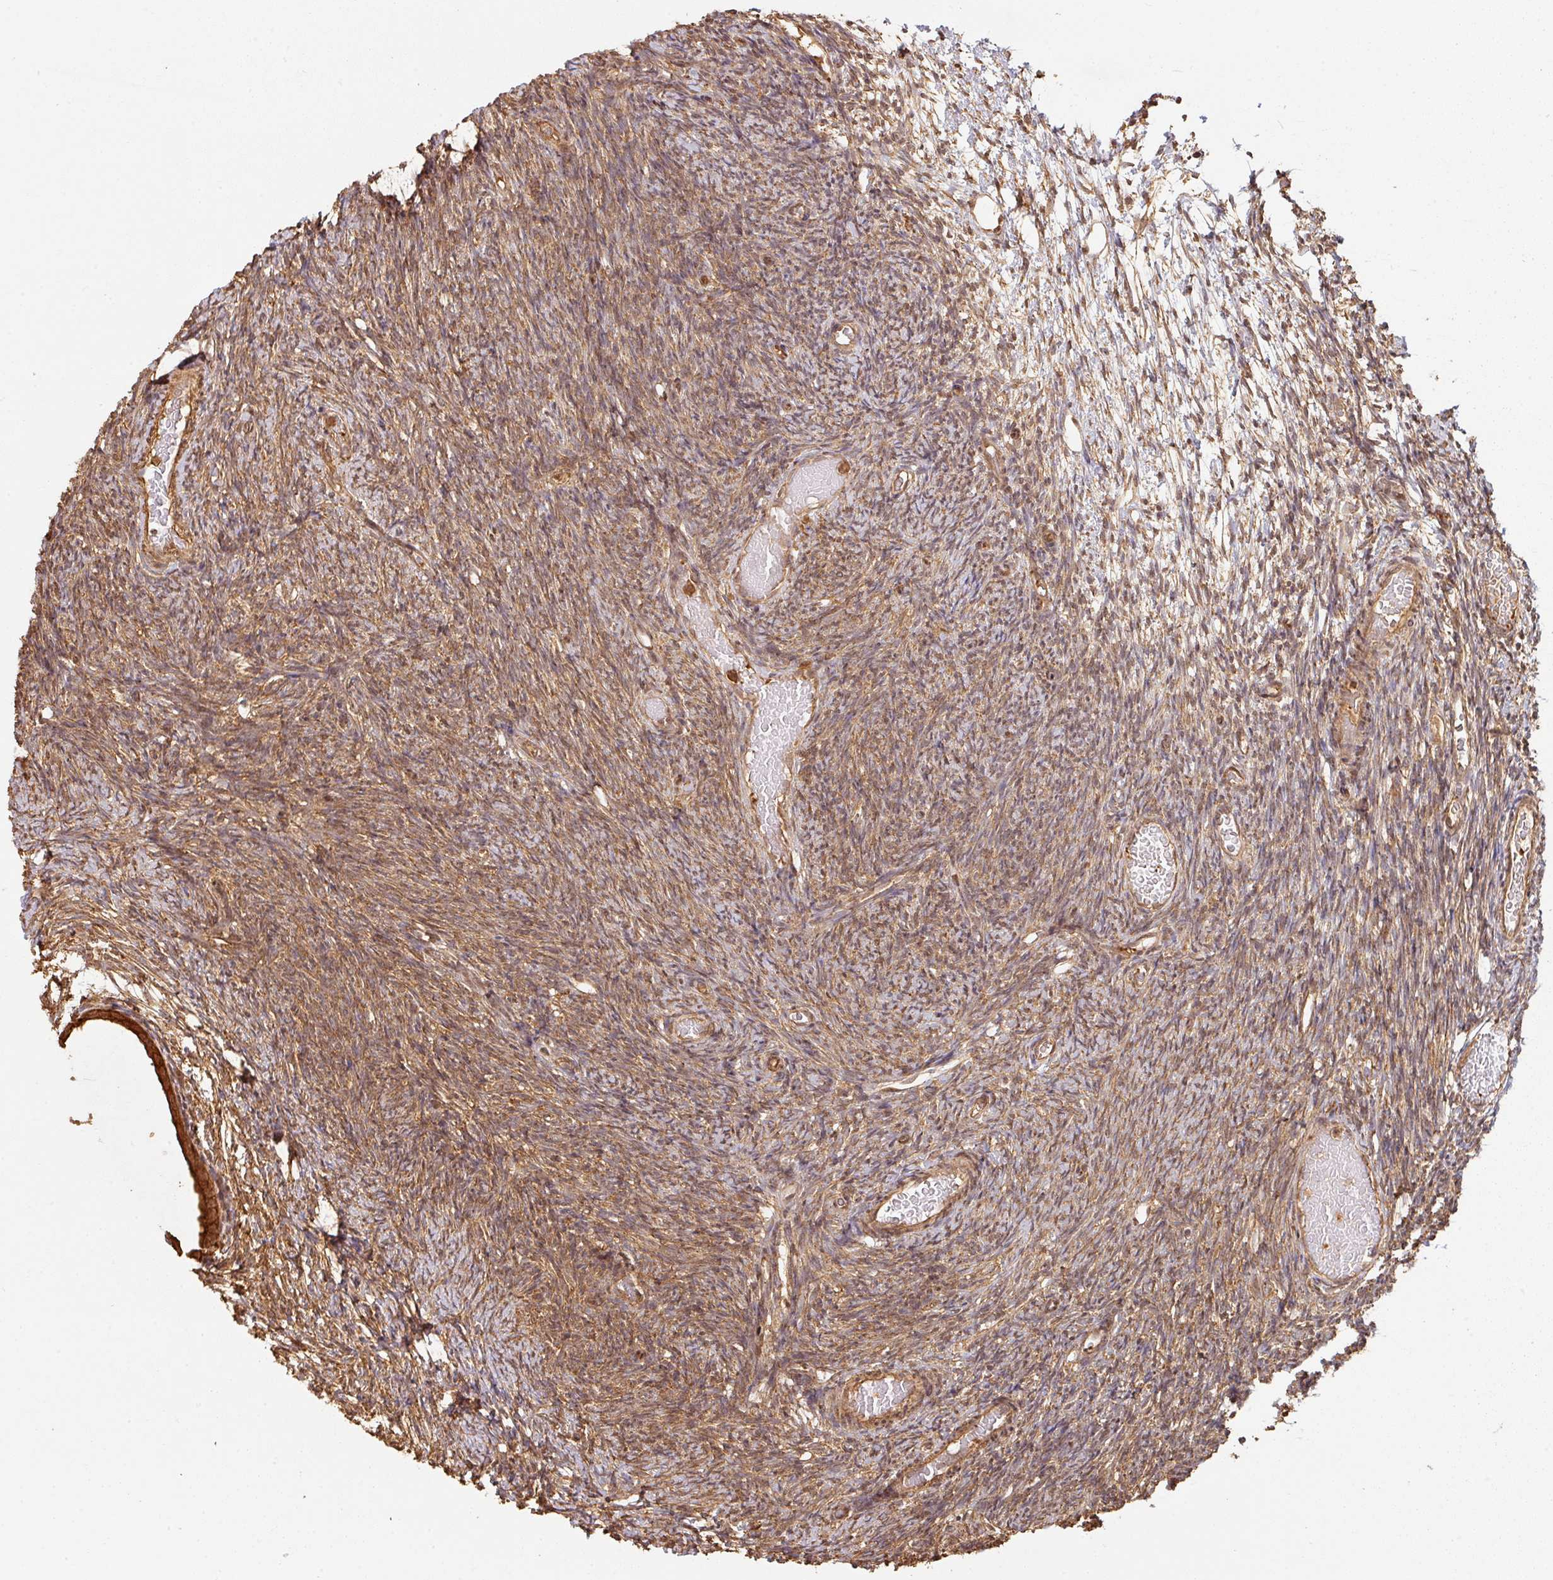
{"staining": {"intensity": "moderate", "quantity": ">75%", "location": "cytoplasmic/membranous,nuclear"}, "tissue": "ovary", "cell_type": "Follicle cells", "image_type": "normal", "snomed": [{"axis": "morphology", "description": "Normal tissue, NOS"}, {"axis": "topography", "description": "Ovary"}], "caption": "This histopathology image demonstrates immunohistochemistry staining of normal human ovary, with medium moderate cytoplasmic/membranous,nuclear positivity in approximately >75% of follicle cells.", "gene": "ZNF322", "patient": {"sex": "female", "age": 39}}